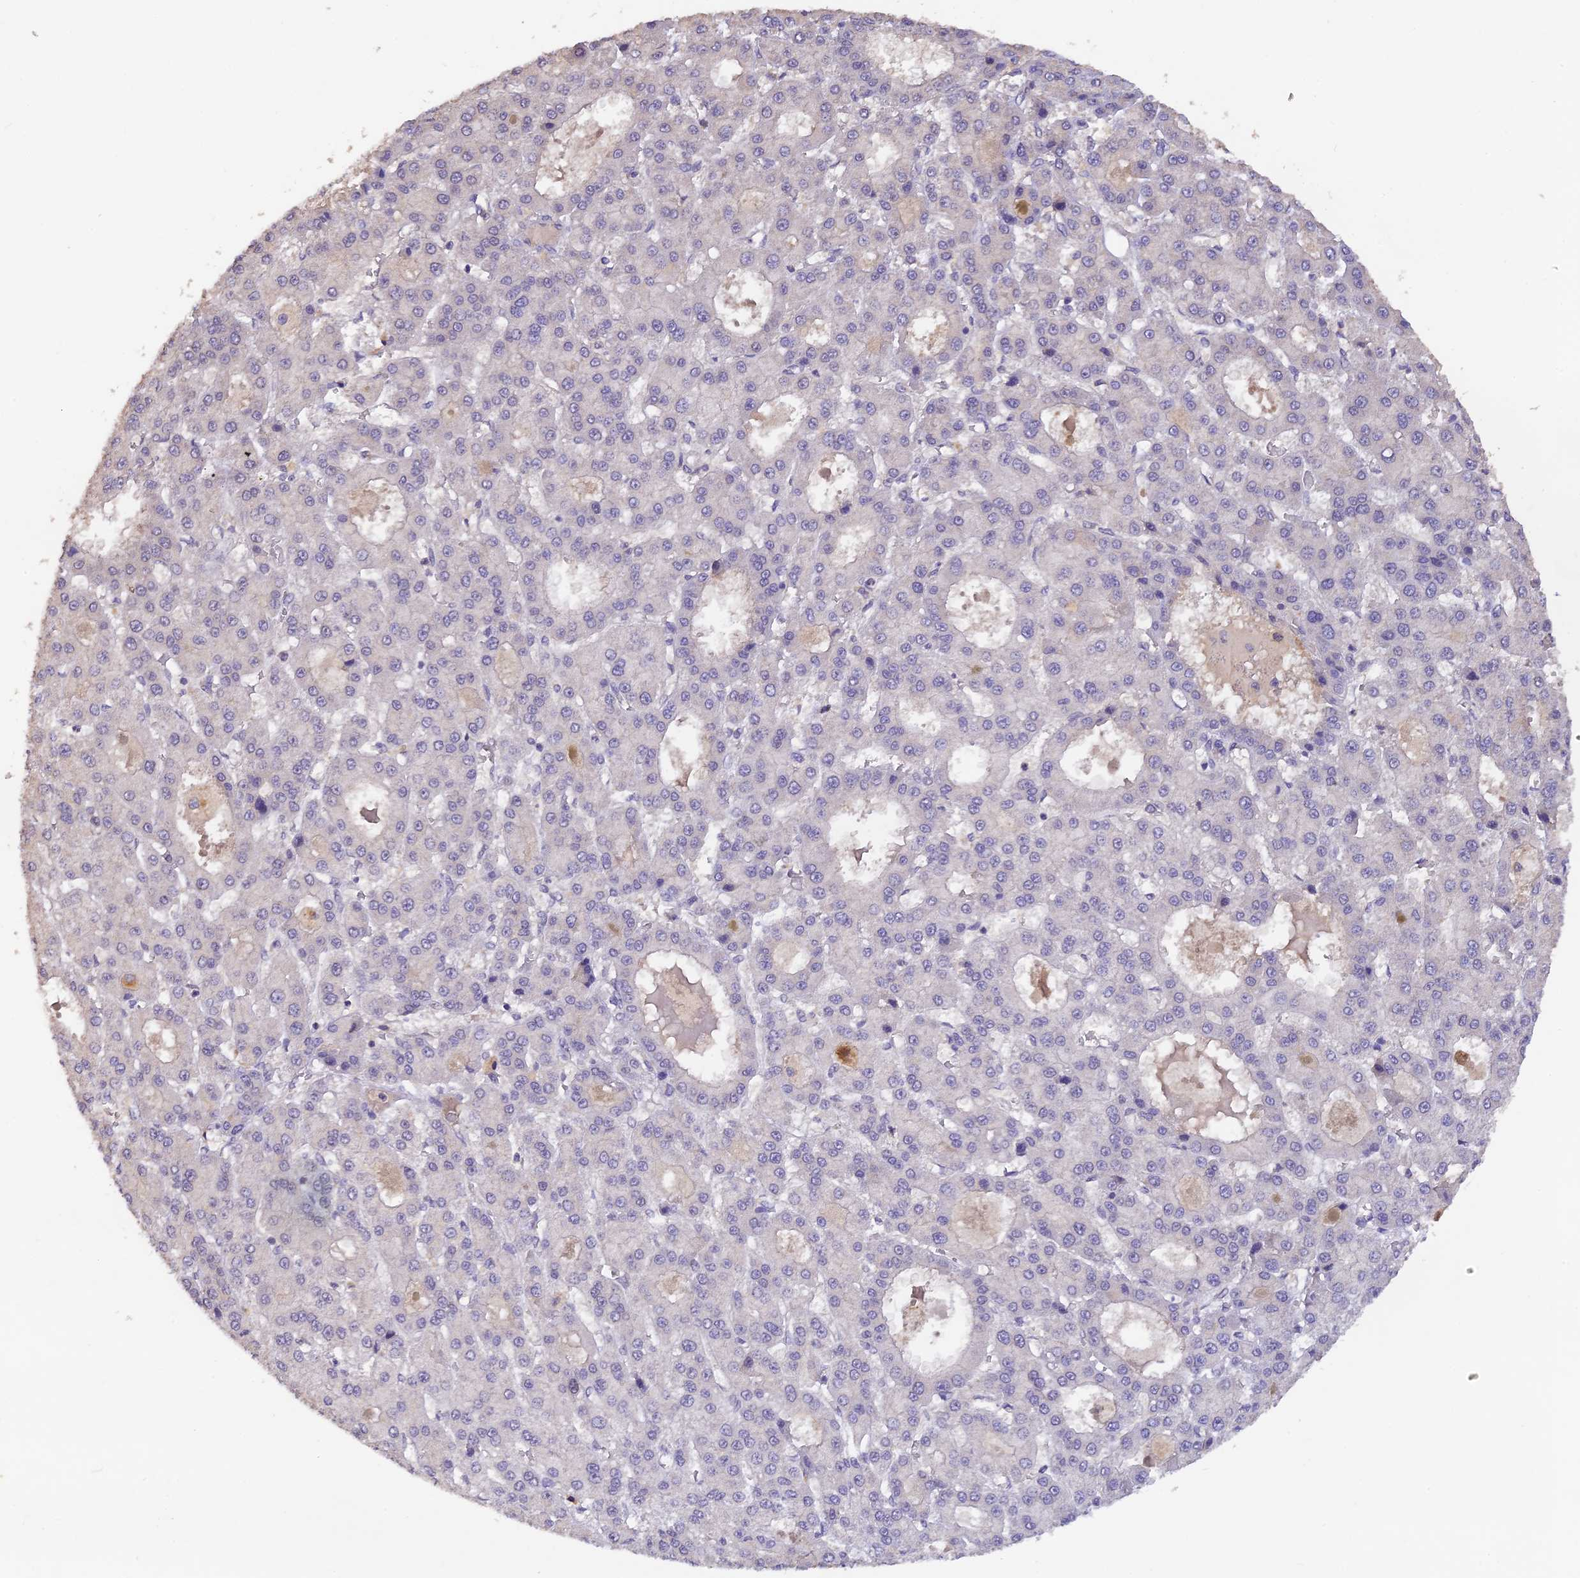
{"staining": {"intensity": "negative", "quantity": "none", "location": "none"}, "tissue": "liver cancer", "cell_type": "Tumor cells", "image_type": "cancer", "snomed": [{"axis": "morphology", "description": "Carcinoma, Hepatocellular, NOS"}, {"axis": "topography", "description": "Liver"}], "caption": "Micrograph shows no protein positivity in tumor cells of liver hepatocellular carcinoma tissue.", "gene": "ZNF436", "patient": {"sex": "male", "age": 70}}